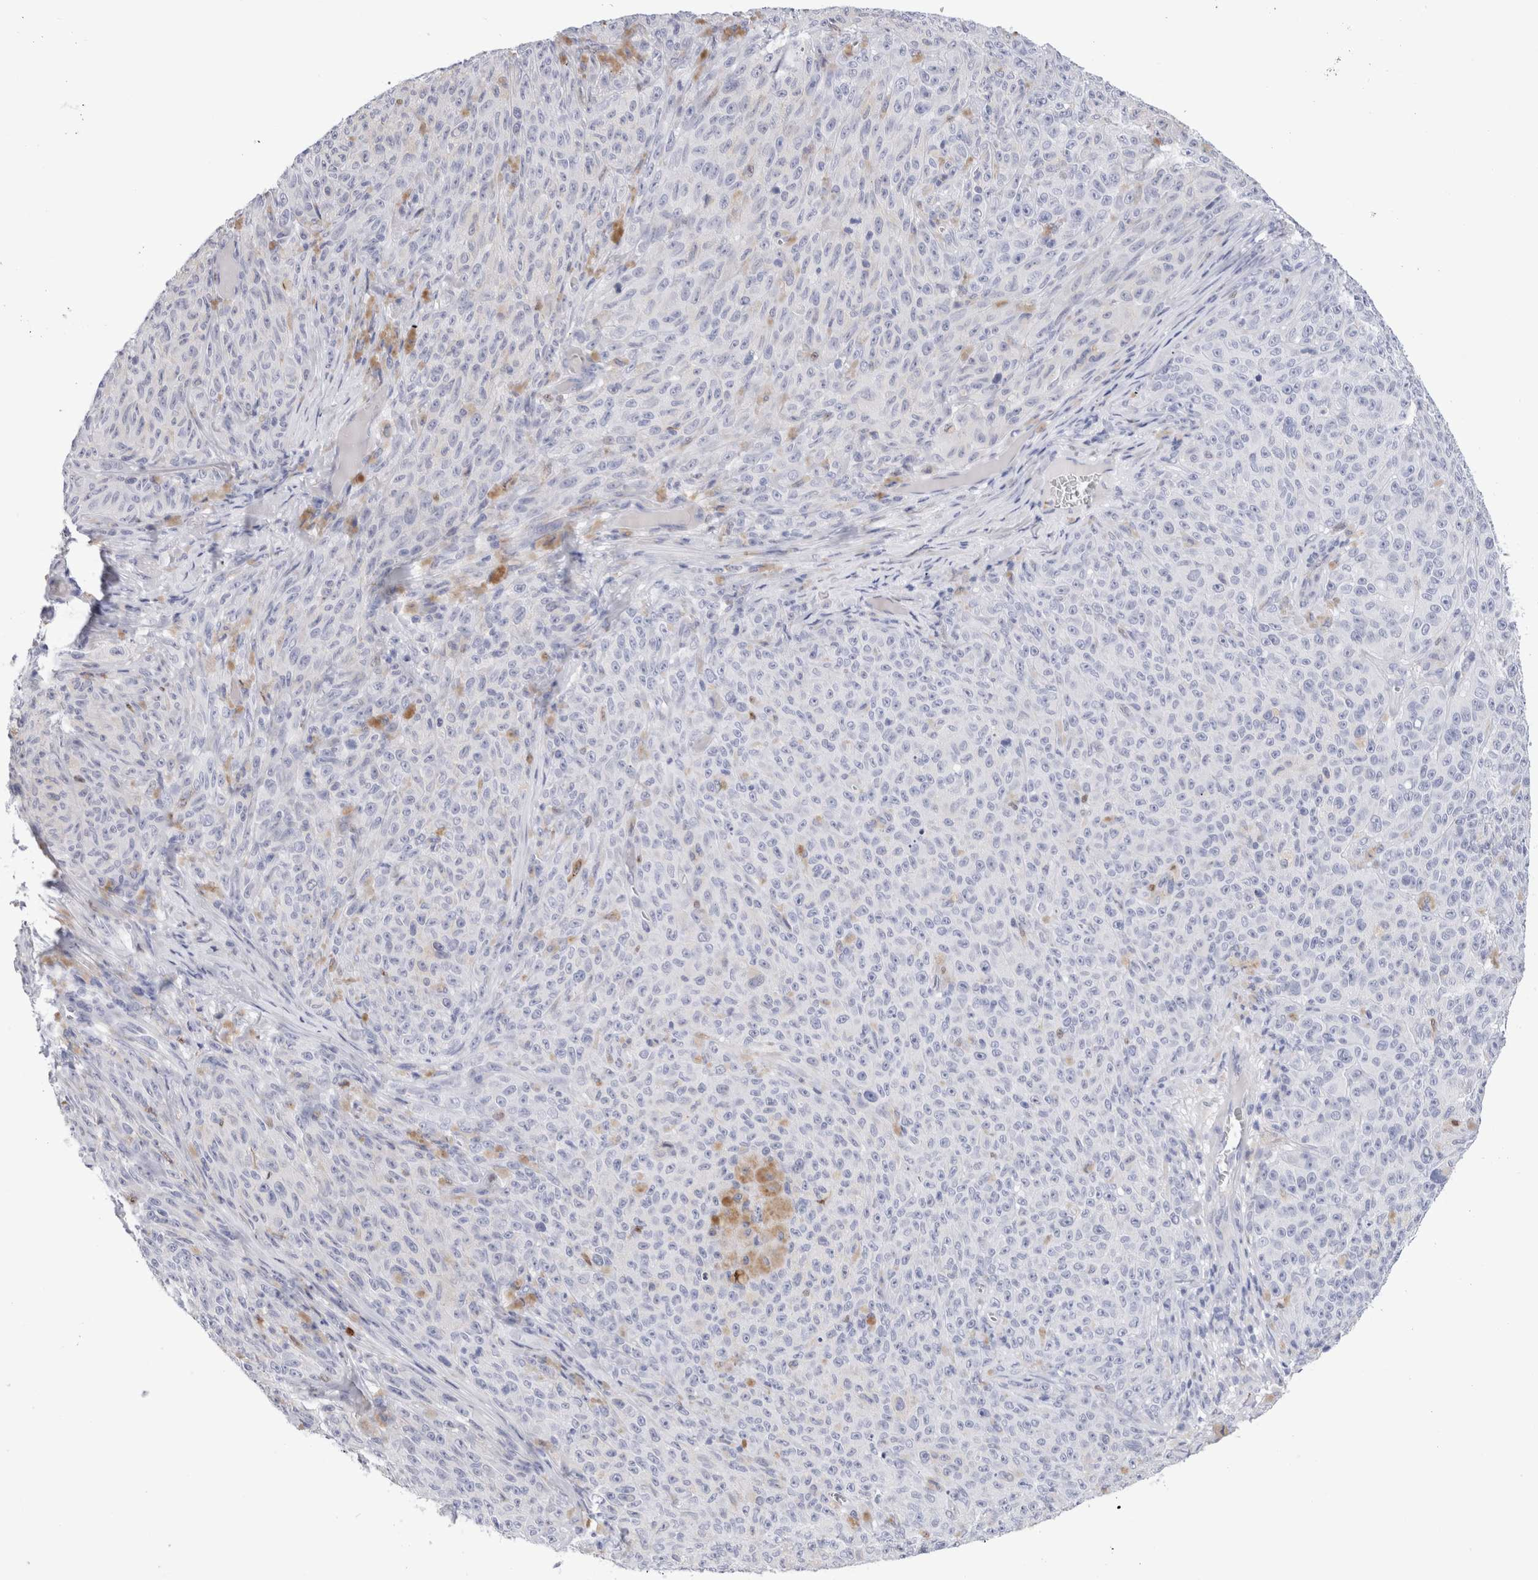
{"staining": {"intensity": "negative", "quantity": "none", "location": "none"}, "tissue": "melanoma", "cell_type": "Tumor cells", "image_type": "cancer", "snomed": [{"axis": "morphology", "description": "Malignant melanoma, NOS"}, {"axis": "topography", "description": "Skin"}], "caption": "Tumor cells are negative for protein expression in human melanoma.", "gene": "SLC10A5", "patient": {"sex": "female", "age": 82}}